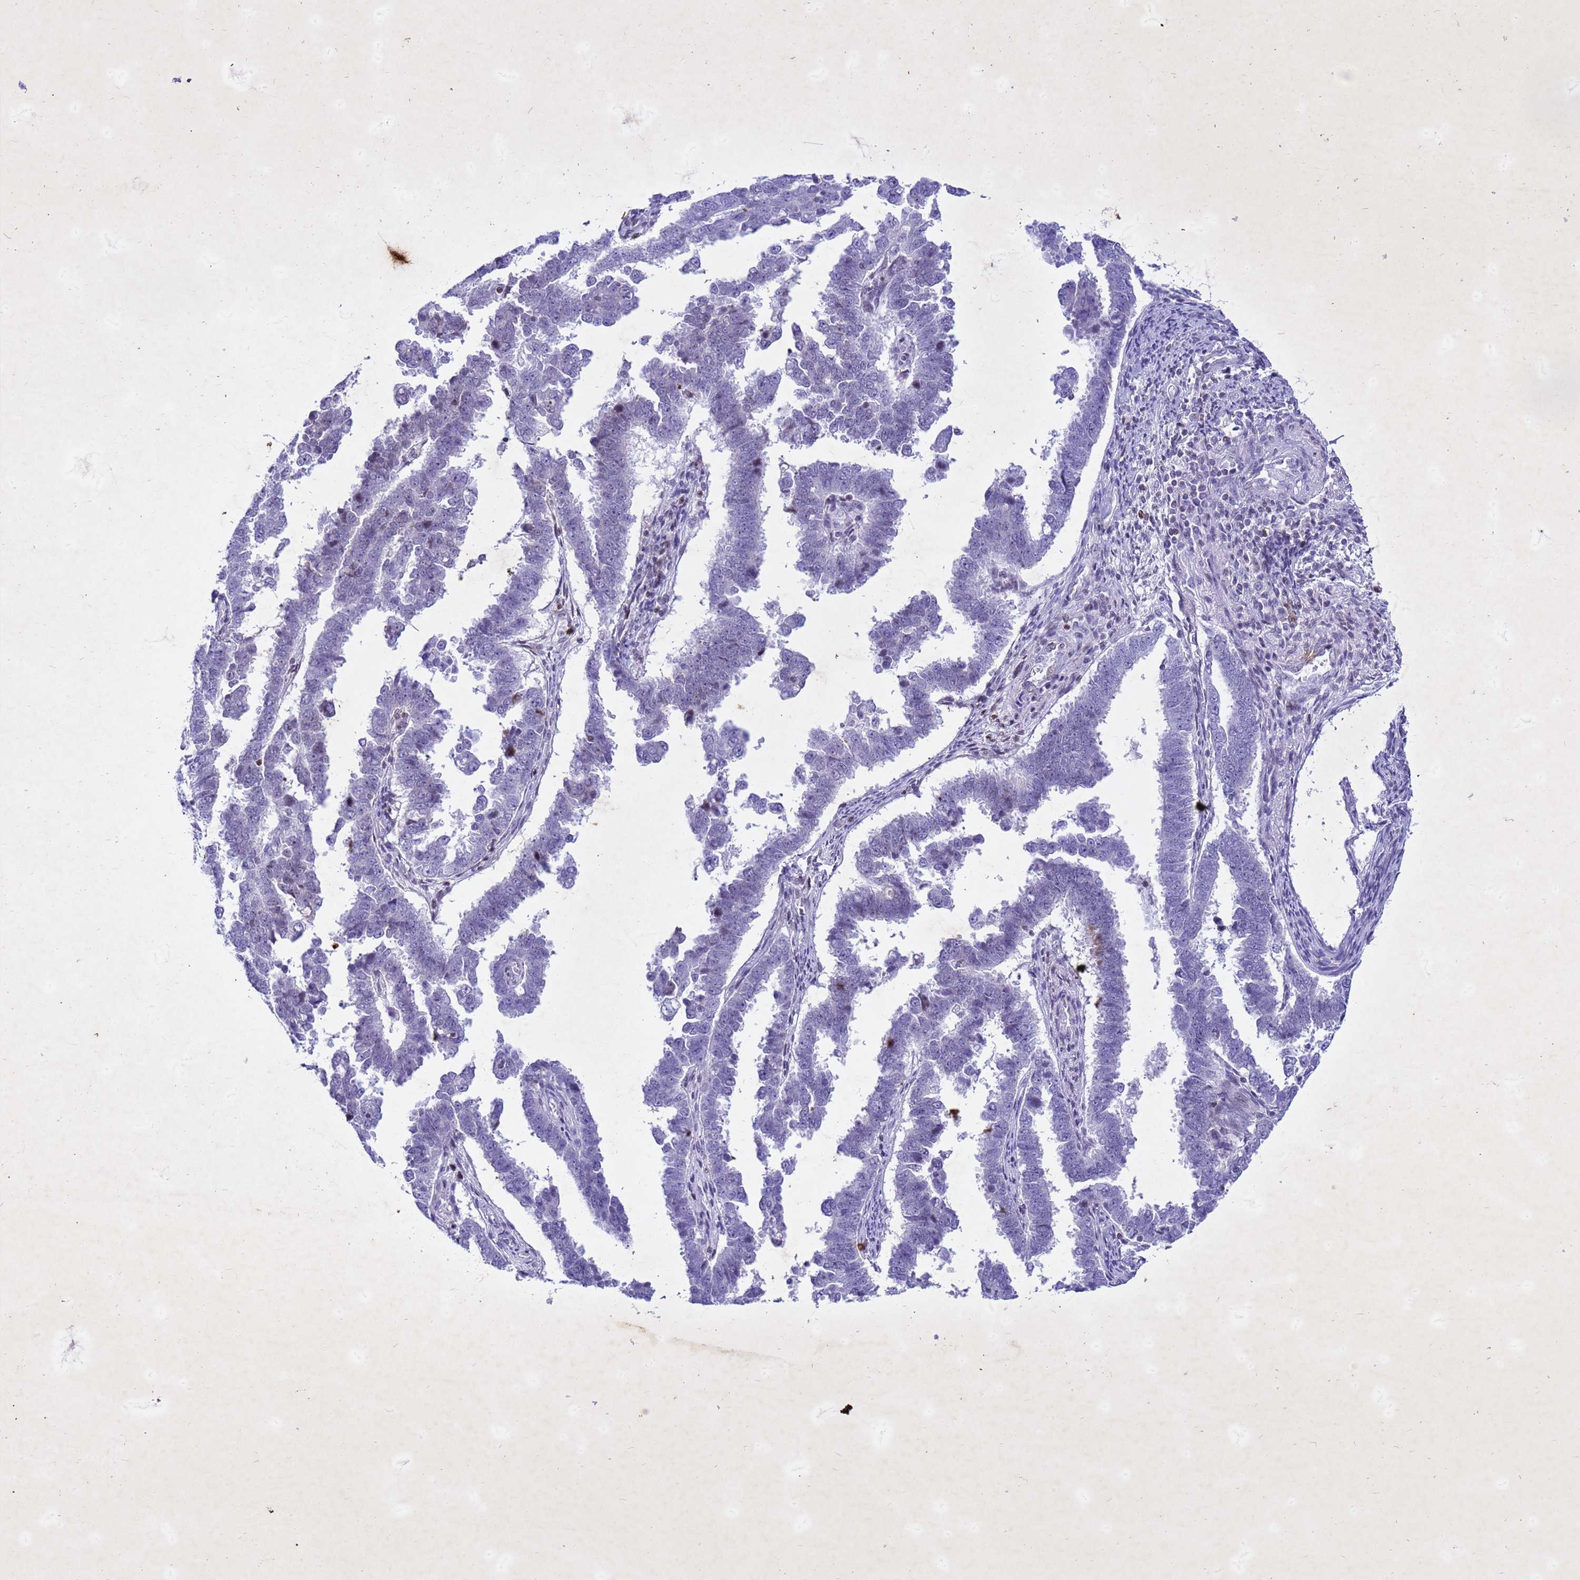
{"staining": {"intensity": "negative", "quantity": "none", "location": "none"}, "tissue": "endometrial cancer", "cell_type": "Tumor cells", "image_type": "cancer", "snomed": [{"axis": "morphology", "description": "Adenocarcinoma, NOS"}, {"axis": "topography", "description": "Endometrium"}], "caption": "An immunohistochemistry (IHC) histopathology image of endometrial adenocarcinoma is shown. There is no staining in tumor cells of endometrial adenocarcinoma. (Brightfield microscopy of DAB (3,3'-diaminobenzidine) immunohistochemistry (IHC) at high magnification).", "gene": "COPS9", "patient": {"sex": "female", "age": 75}}